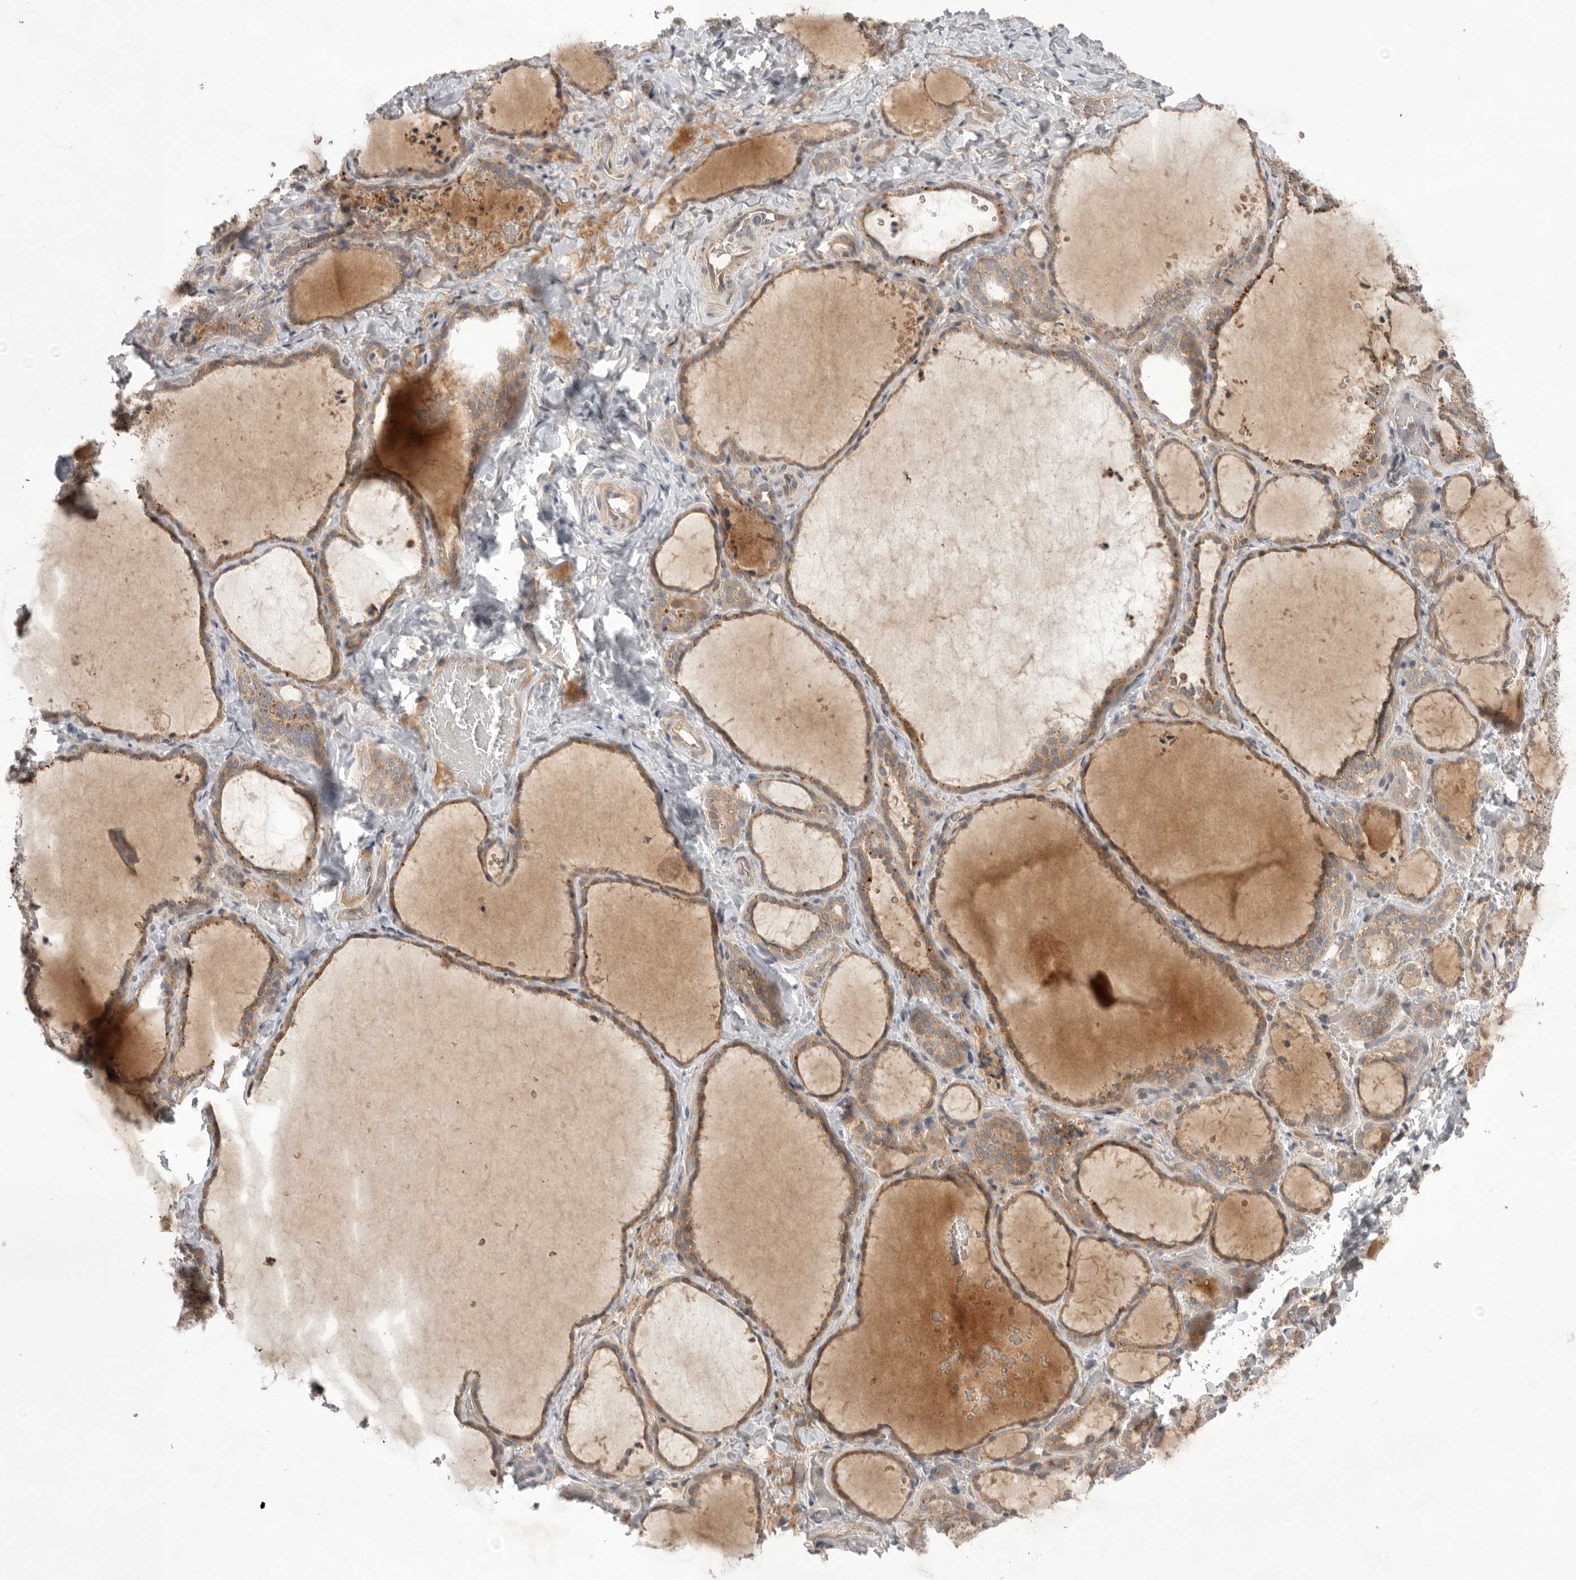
{"staining": {"intensity": "moderate", "quantity": ">75%", "location": "cytoplasmic/membranous"}, "tissue": "thyroid gland", "cell_type": "Glandular cells", "image_type": "normal", "snomed": [{"axis": "morphology", "description": "Normal tissue, NOS"}, {"axis": "topography", "description": "Thyroid gland"}], "caption": "A micrograph of human thyroid gland stained for a protein reveals moderate cytoplasmic/membranous brown staining in glandular cells. (DAB IHC with brightfield microscopy, high magnification).", "gene": "NRCAM", "patient": {"sex": "female", "age": 22}}